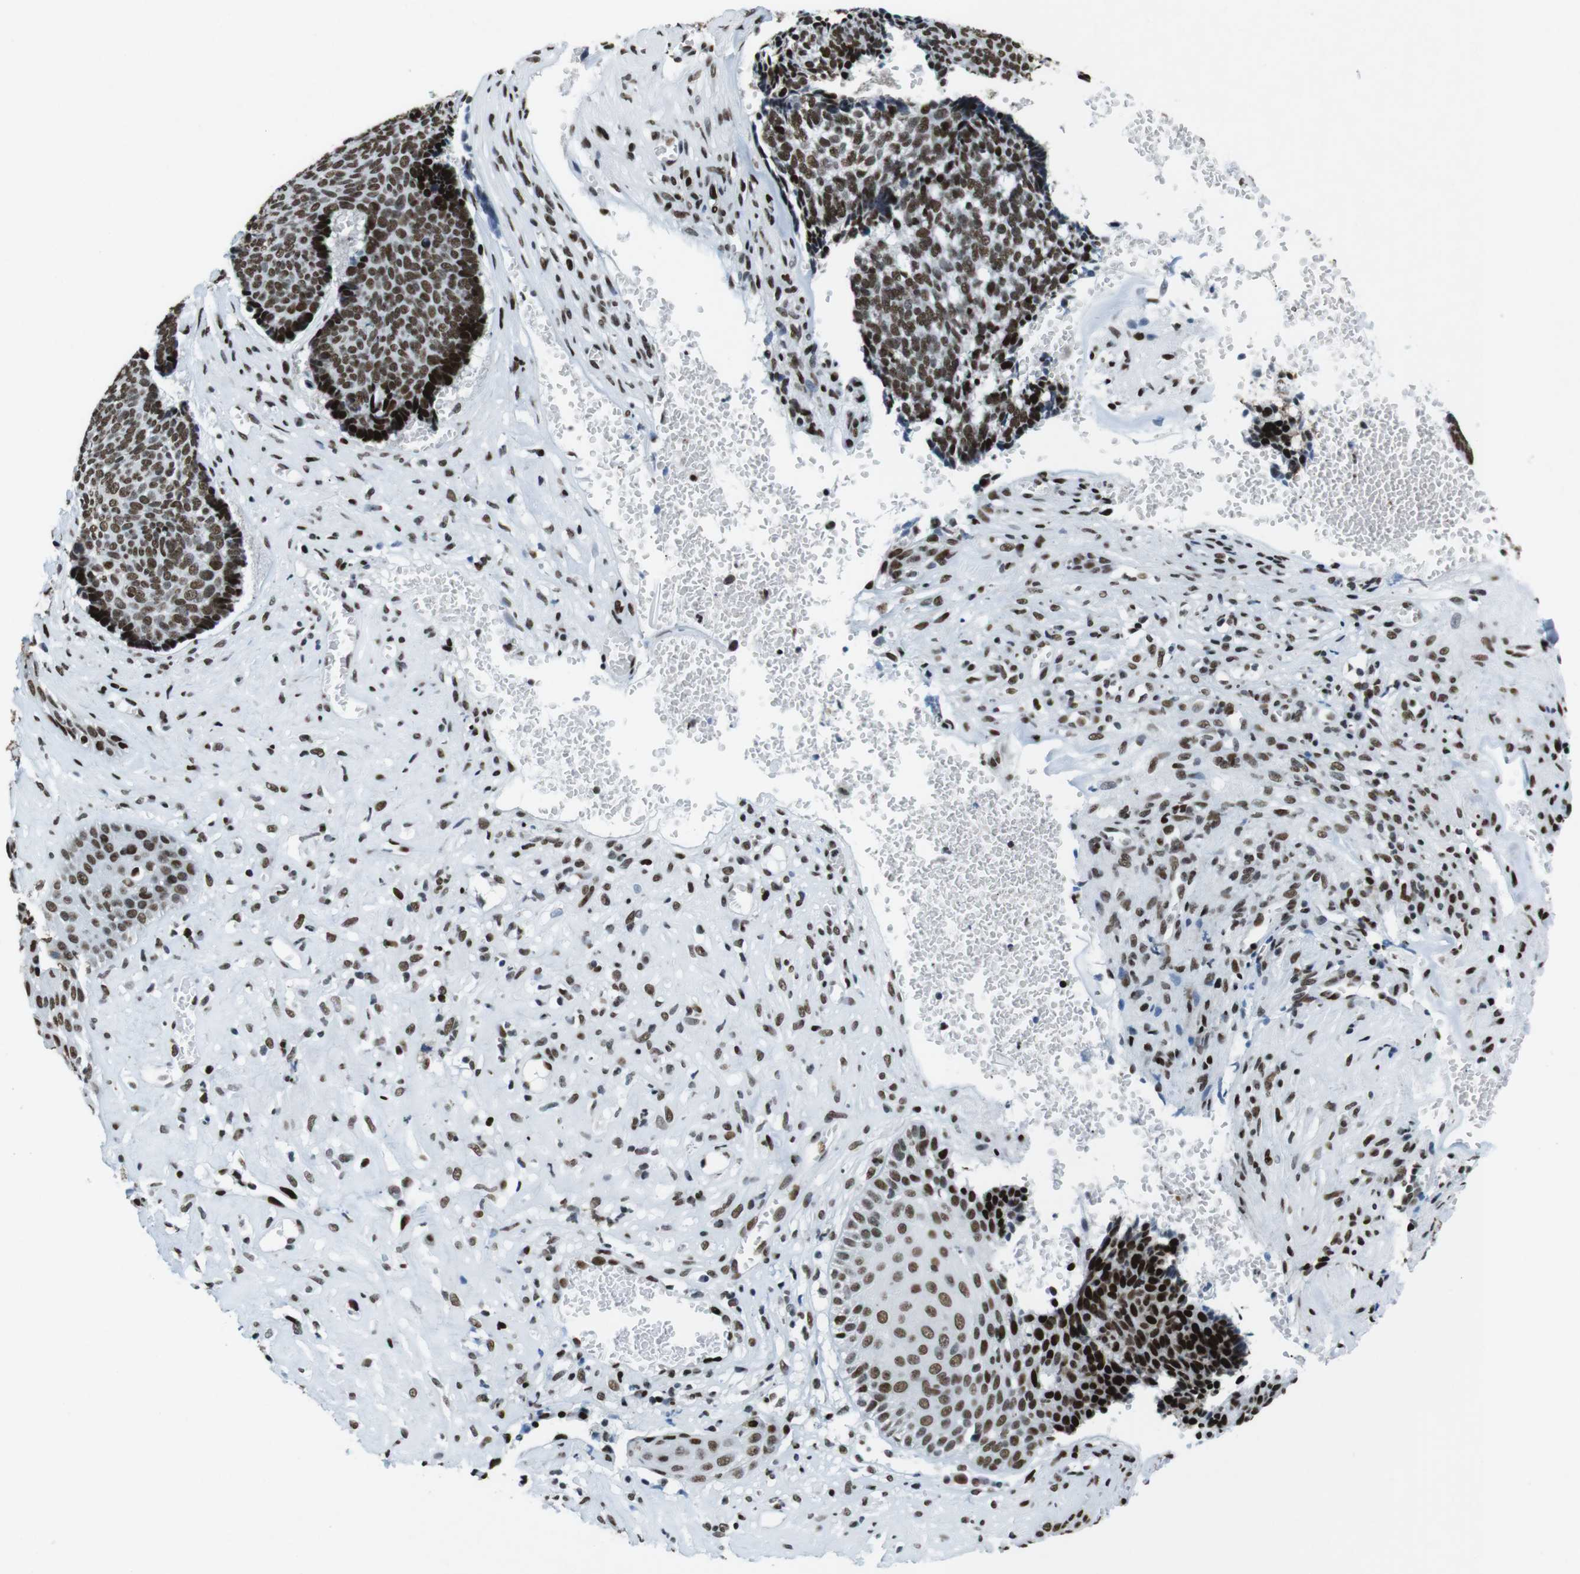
{"staining": {"intensity": "strong", "quantity": ">75%", "location": "nuclear"}, "tissue": "skin cancer", "cell_type": "Tumor cells", "image_type": "cancer", "snomed": [{"axis": "morphology", "description": "Basal cell carcinoma"}, {"axis": "topography", "description": "Skin"}], "caption": "Immunohistochemical staining of human skin cancer (basal cell carcinoma) demonstrates strong nuclear protein positivity in approximately >75% of tumor cells.", "gene": "CITED2", "patient": {"sex": "male", "age": 84}}